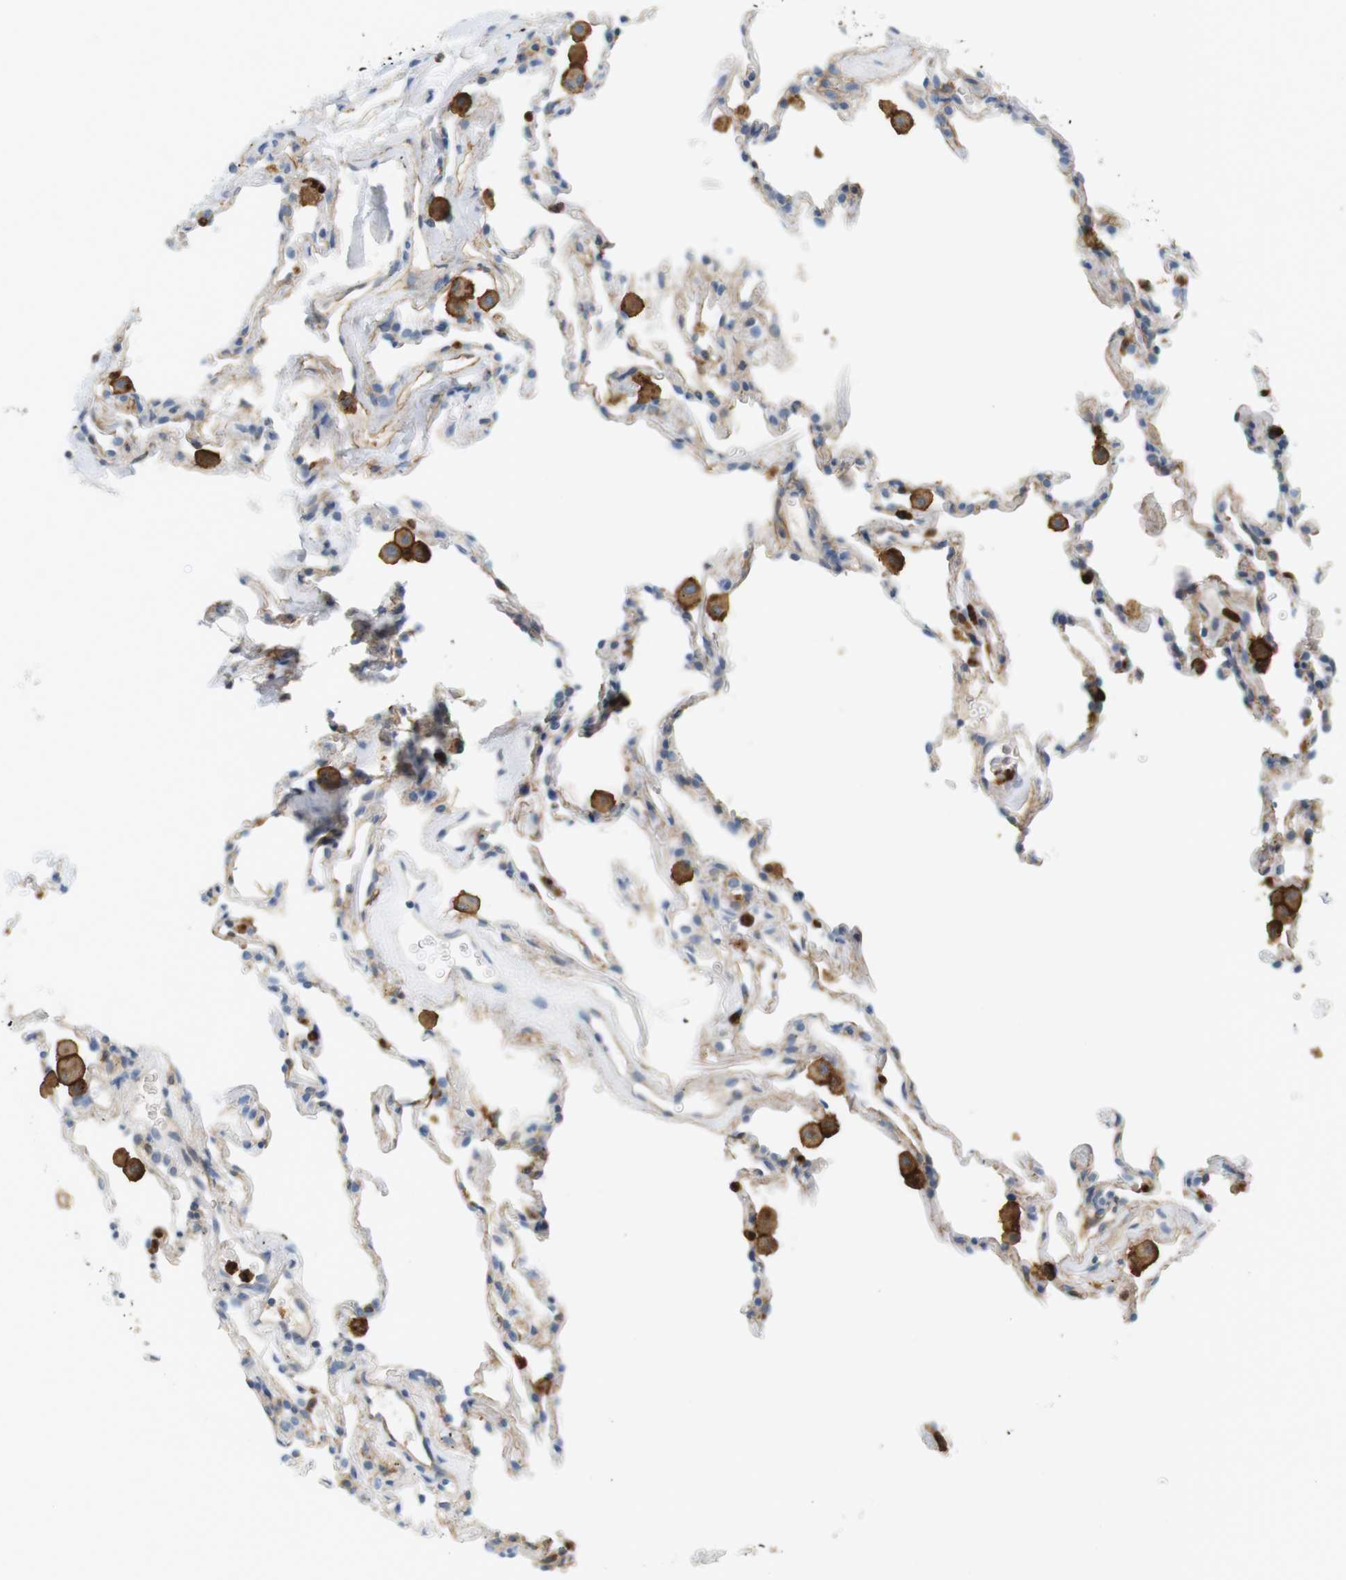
{"staining": {"intensity": "weak", "quantity": "<25%", "location": "cytoplasmic/membranous"}, "tissue": "lung", "cell_type": "Alveolar cells", "image_type": "normal", "snomed": [{"axis": "morphology", "description": "Normal tissue, NOS"}, {"axis": "morphology", "description": "Soft tissue tumor metastatic"}, {"axis": "topography", "description": "Lung"}], "caption": "The histopathology image reveals no significant positivity in alveolar cells of lung.", "gene": "SIRPA", "patient": {"sex": "male", "age": 59}}